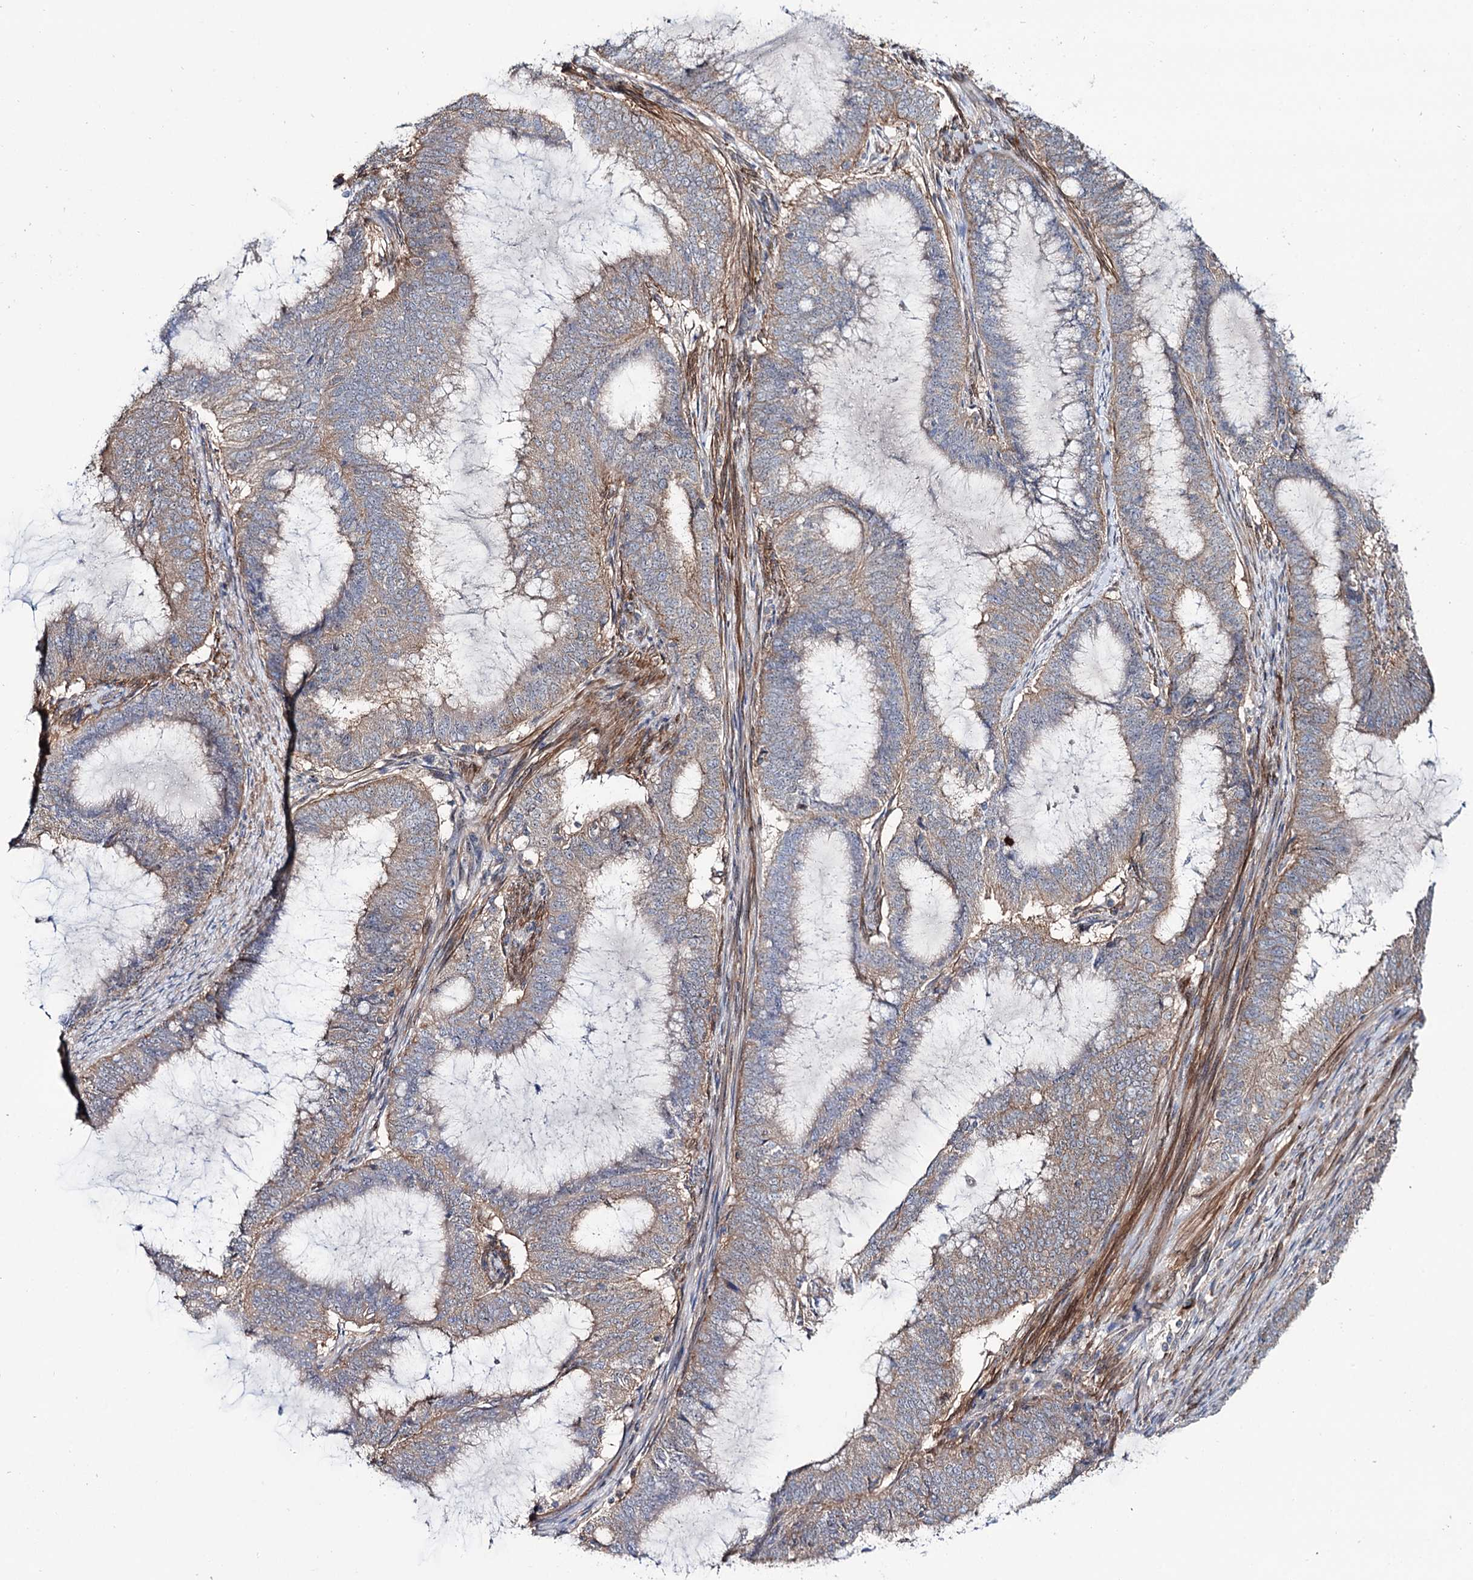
{"staining": {"intensity": "weak", "quantity": ">75%", "location": "cytoplasmic/membranous"}, "tissue": "endometrial cancer", "cell_type": "Tumor cells", "image_type": "cancer", "snomed": [{"axis": "morphology", "description": "Adenocarcinoma, NOS"}, {"axis": "topography", "description": "Endometrium"}], "caption": "Tumor cells exhibit low levels of weak cytoplasmic/membranous positivity in approximately >75% of cells in endometrial cancer.", "gene": "SEC24A", "patient": {"sex": "female", "age": 51}}